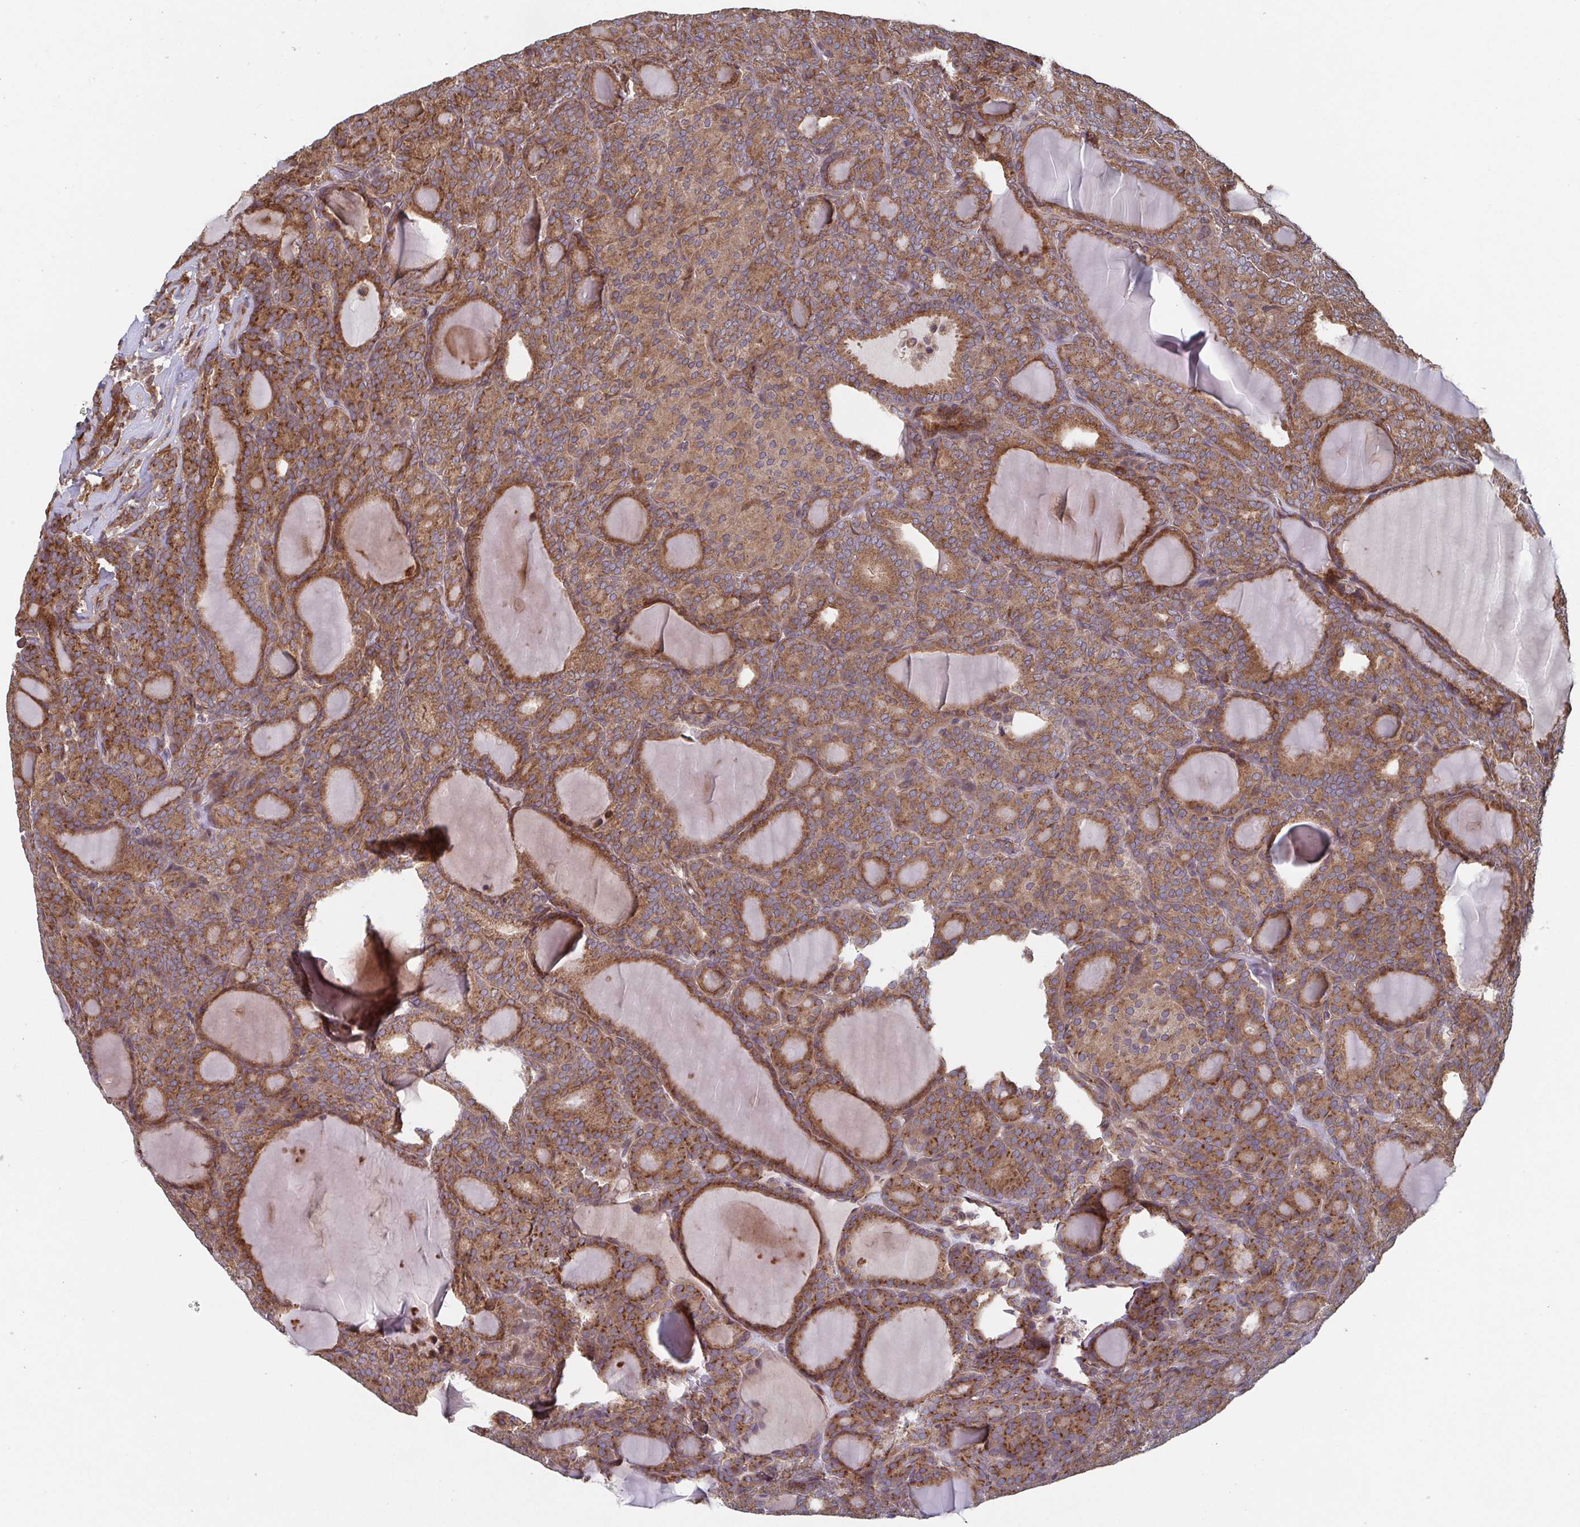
{"staining": {"intensity": "moderate", "quantity": ">75%", "location": "cytoplasmic/membranous"}, "tissue": "thyroid cancer", "cell_type": "Tumor cells", "image_type": "cancer", "snomed": [{"axis": "morphology", "description": "Follicular adenoma carcinoma, NOS"}, {"axis": "topography", "description": "Thyroid gland"}], "caption": "Human follicular adenoma carcinoma (thyroid) stained for a protein (brown) exhibits moderate cytoplasmic/membranous positive positivity in about >75% of tumor cells.", "gene": "COPB1", "patient": {"sex": "male", "age": 74}}